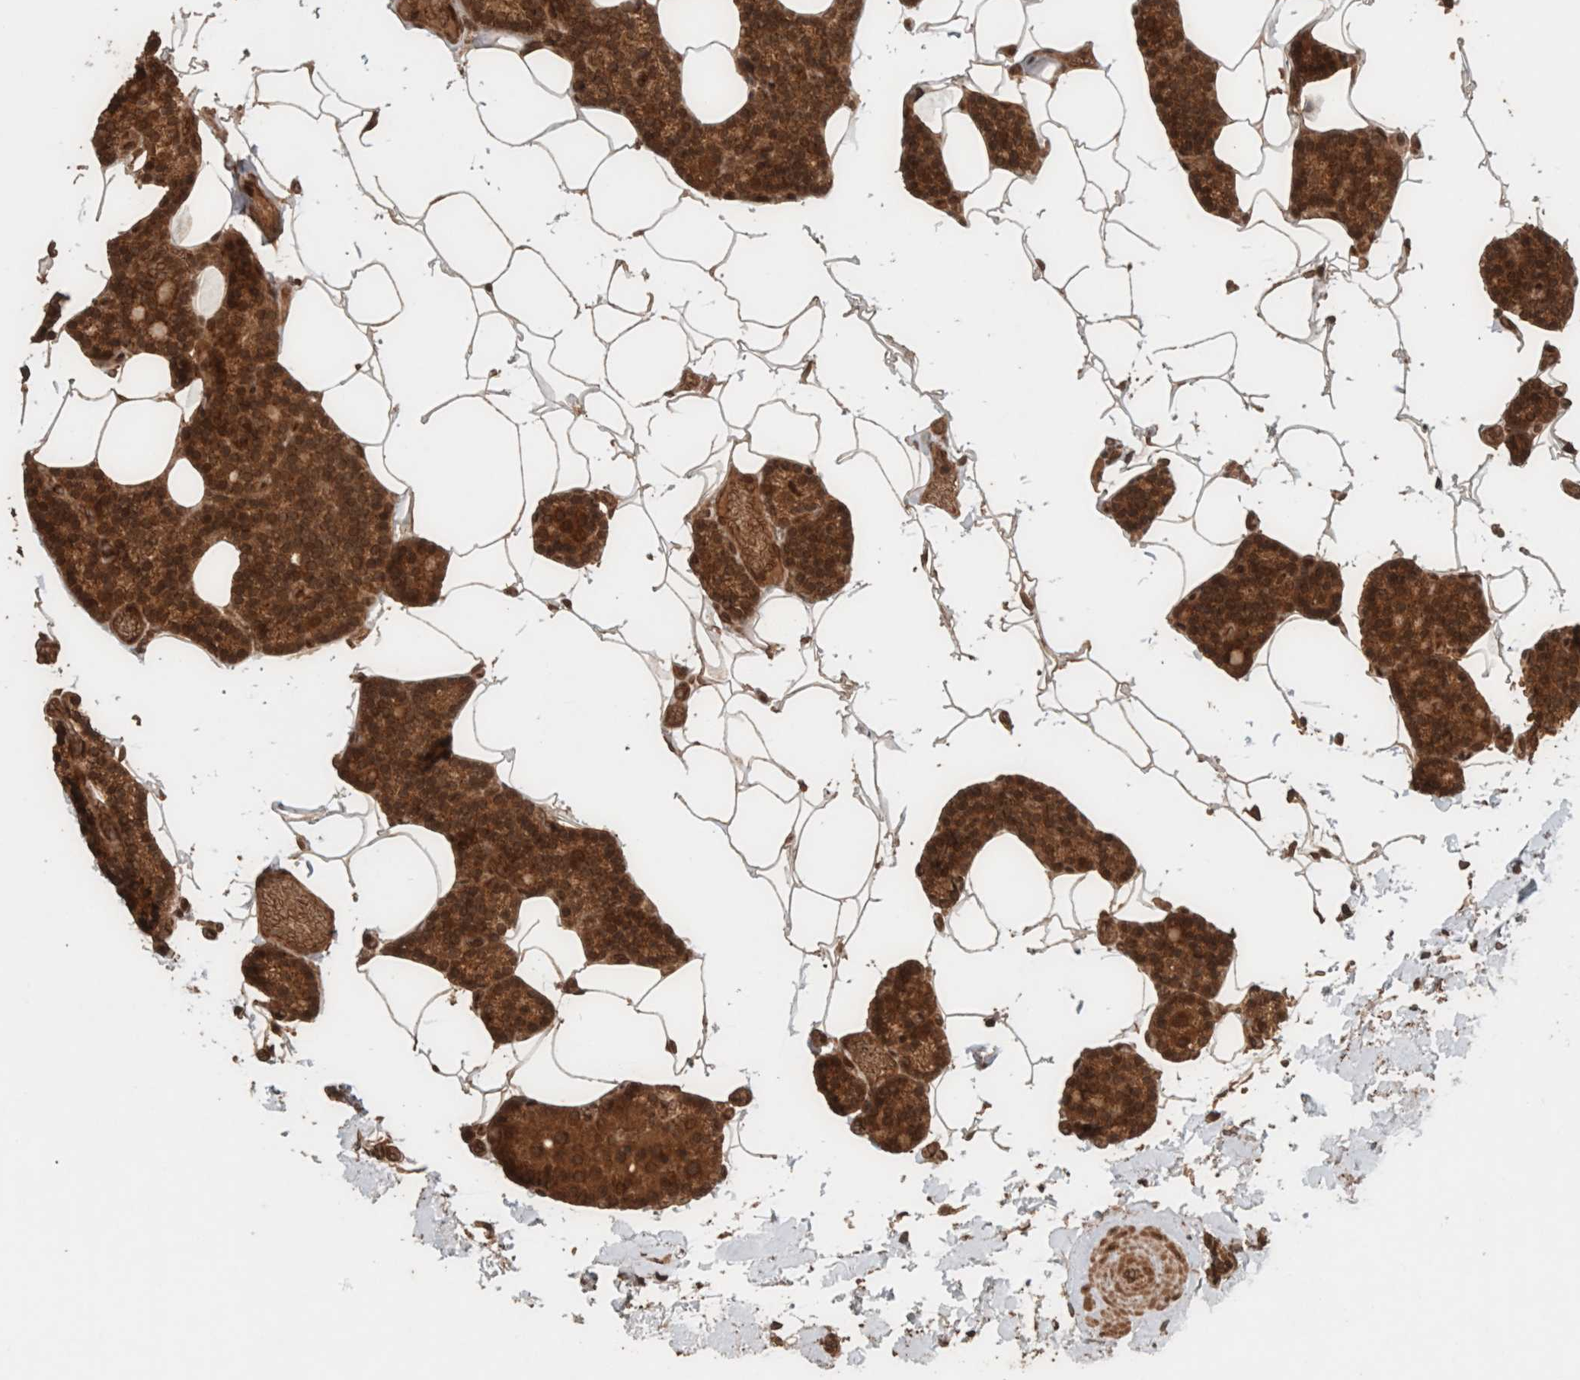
{"staining": {"intensity": "moderate", "quantity": ">75%", "location": "cytoplasmic/membranous,nuclear"}, "tissue": "parathyroid gland", "cell_type": "Glandular cells", "image_type": "normal", "snomed": [{"axis": "morphology", "description": "Normal tissue, NOS"}, {"axis": "topography", "description": "Parathyroid gland"}], "caption": "This photomicrograph displays immunohistochemistry (IHC) staining of unremarkable human parathyroid gland, with medium moderate cytoplasmic/membranous,nuclear positivity in approximately >75% of glandular cells.", "gene": "CNTROB", "patient": {"sex": "male", "age": 52}}